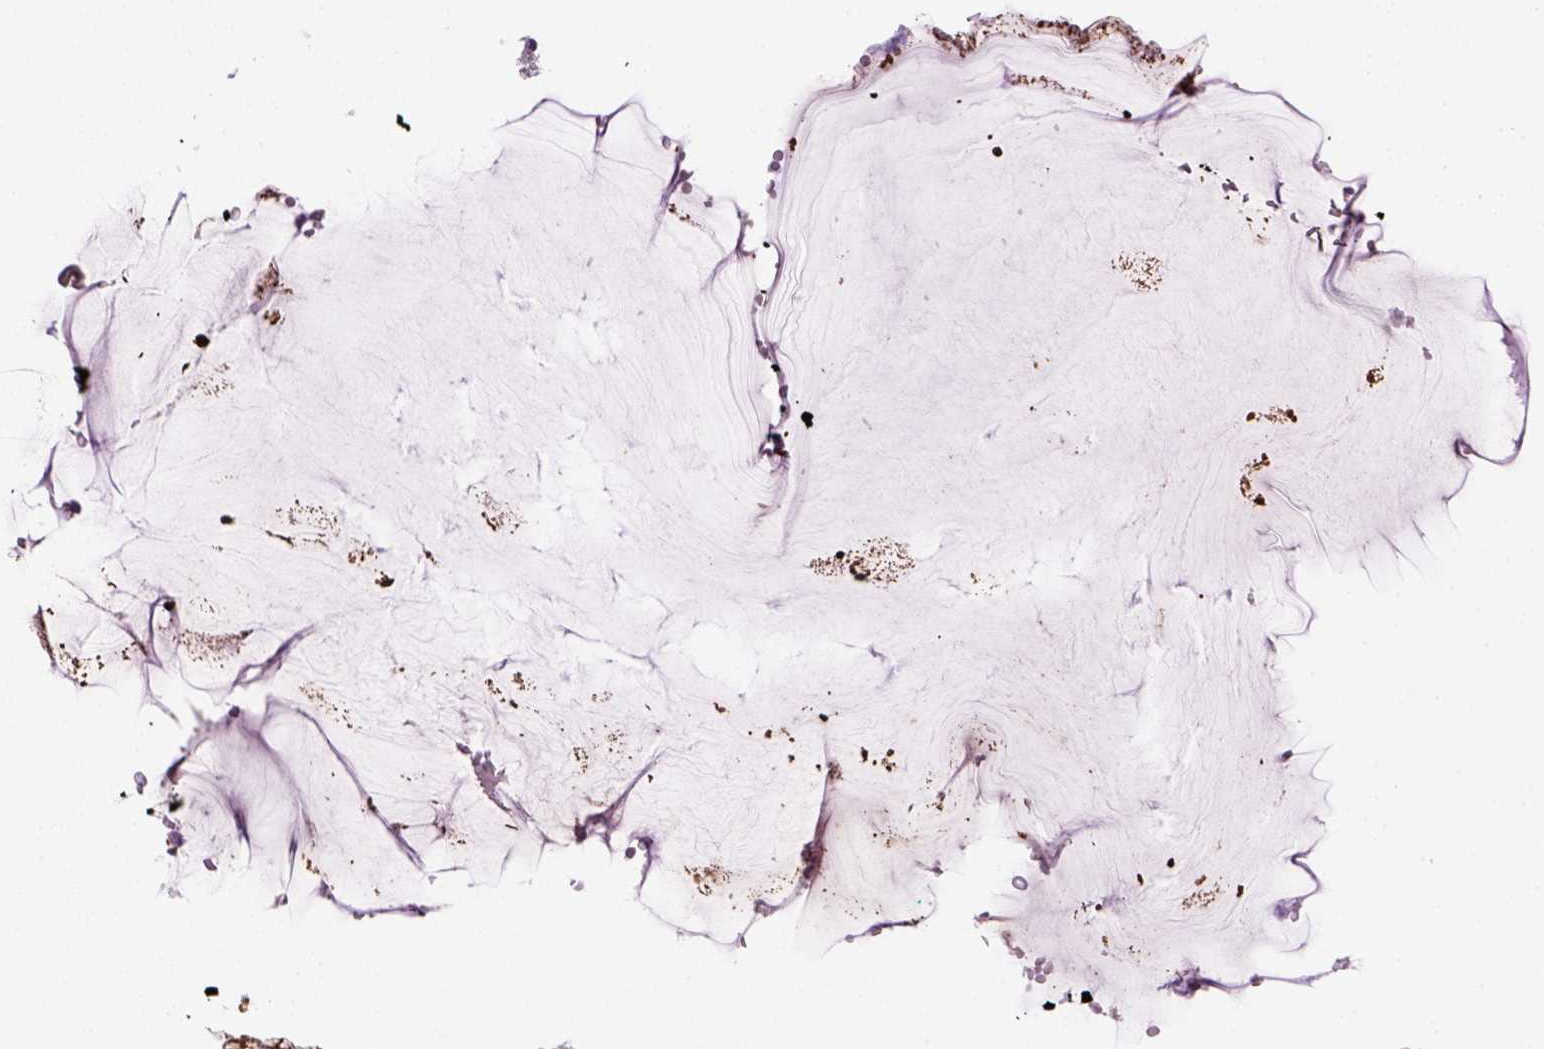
{"staining": {"intensity": "moderate", "quantity": ">75%", "location": "cytoplasmic/membranous"}, "tissue": "gallbladder", "cell_type": "Glandular cells", "image_type": "normal", "snomed": [{"axis": "morphology", "description": "Normal tissue, NOS"}, {"axis": "topography", "description": "Gallbladder"}], "caption": "Gallbladder stained with IHC reveals moderate cytoplasmic/membranous expression in approximately >75% of glandular cells. The staining was performed using DAB (3,3'-diaminobenzidine), with brown indicating positive protein expression. Nuclei are stained blue with hematoxylin.", "gene": "HTRA1", "patient": {"sex": "female", "age": 63}}